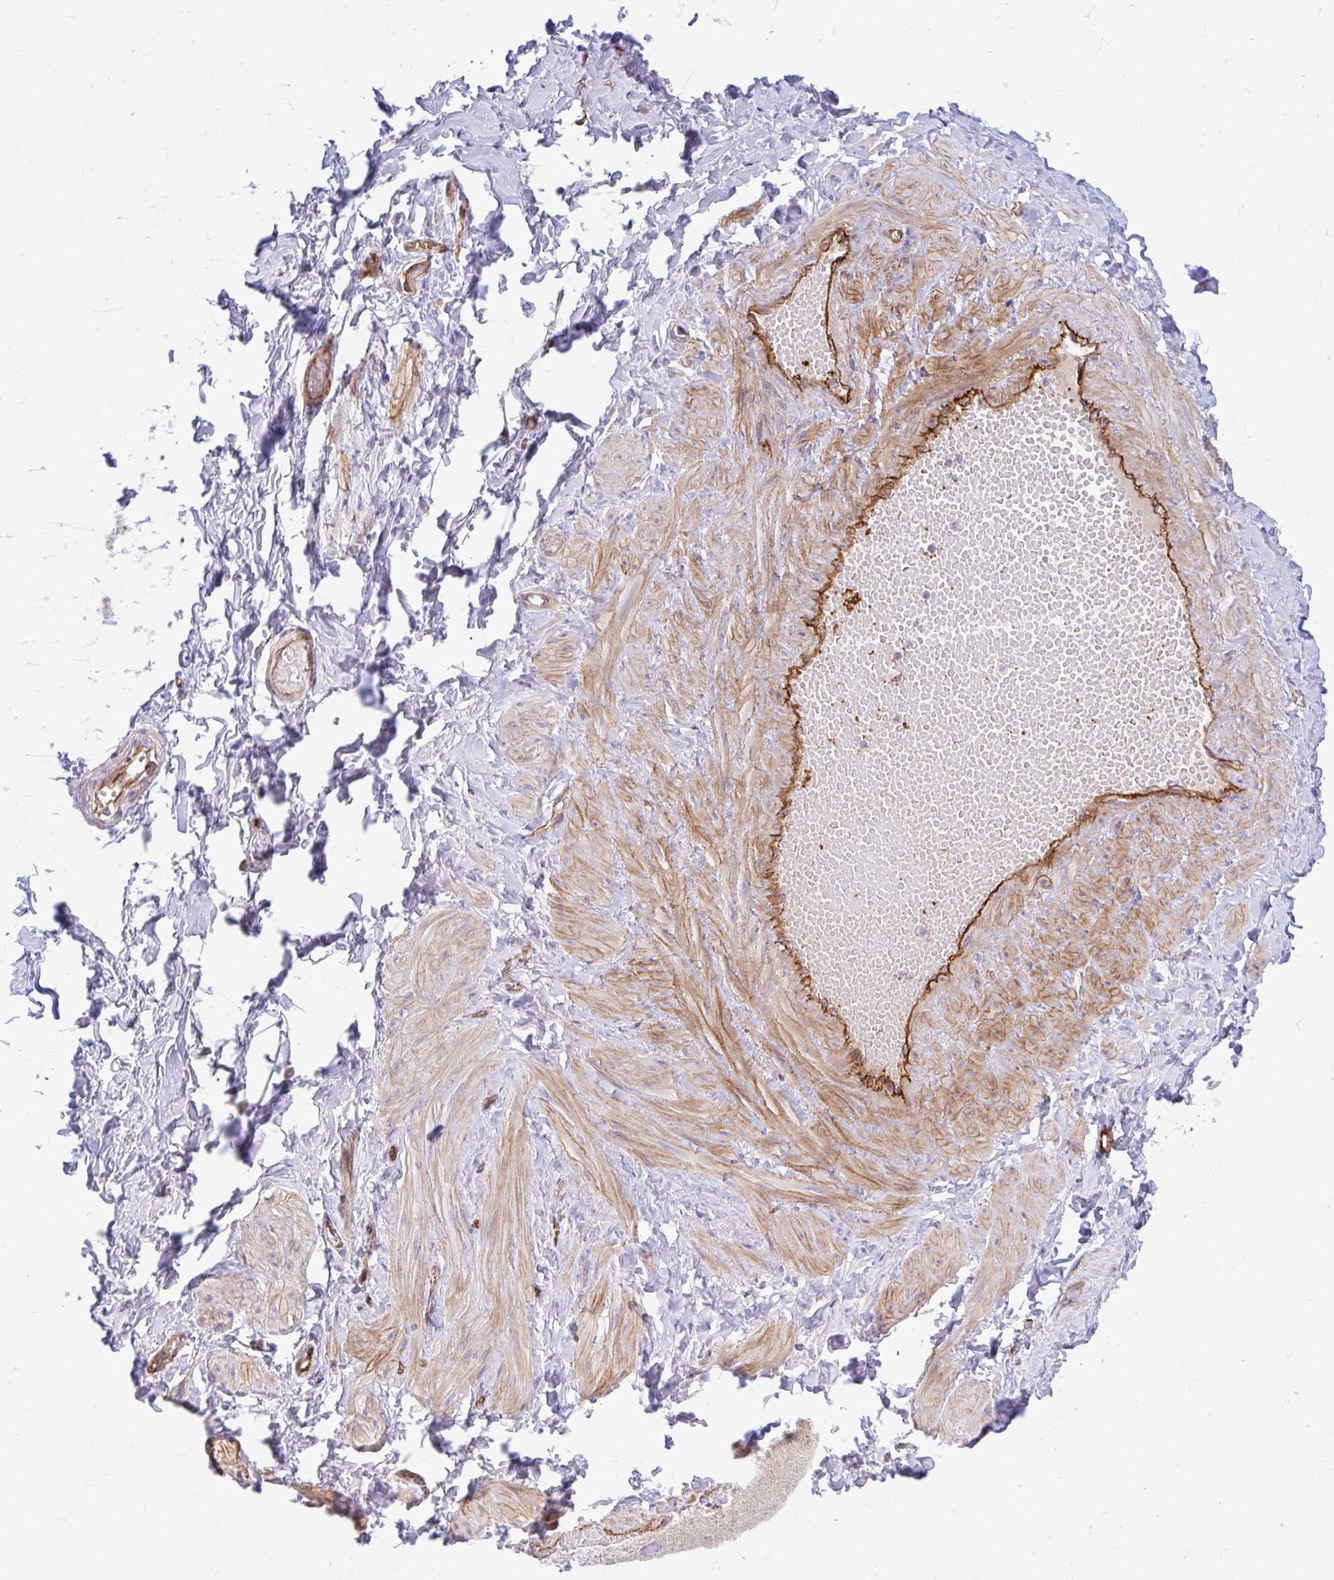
{"staining": {"intensity": "negative", "quantity": "none", "location": "none"}, "tissue": "soft tissue", "cell_type": "Fibroblasts", "image_type": "normal", "snomed": [{"axis": "morphology", "description": "Normal tissue, NOS"}, {"axis": "topography", "description": "Soft tissue"}, {"axis": "topography", "description": "Adipose tissue"}, {"axis": "topography", "description": "Vascular tissue"}, {"axis": "topography", "description": "Peripheral nerve tissue"}], "caption": "Fibroblasts show no significant staining in normal soft tissue.", "gene": "ESPNL", "patient": {"sex": "male", "age": 29}}